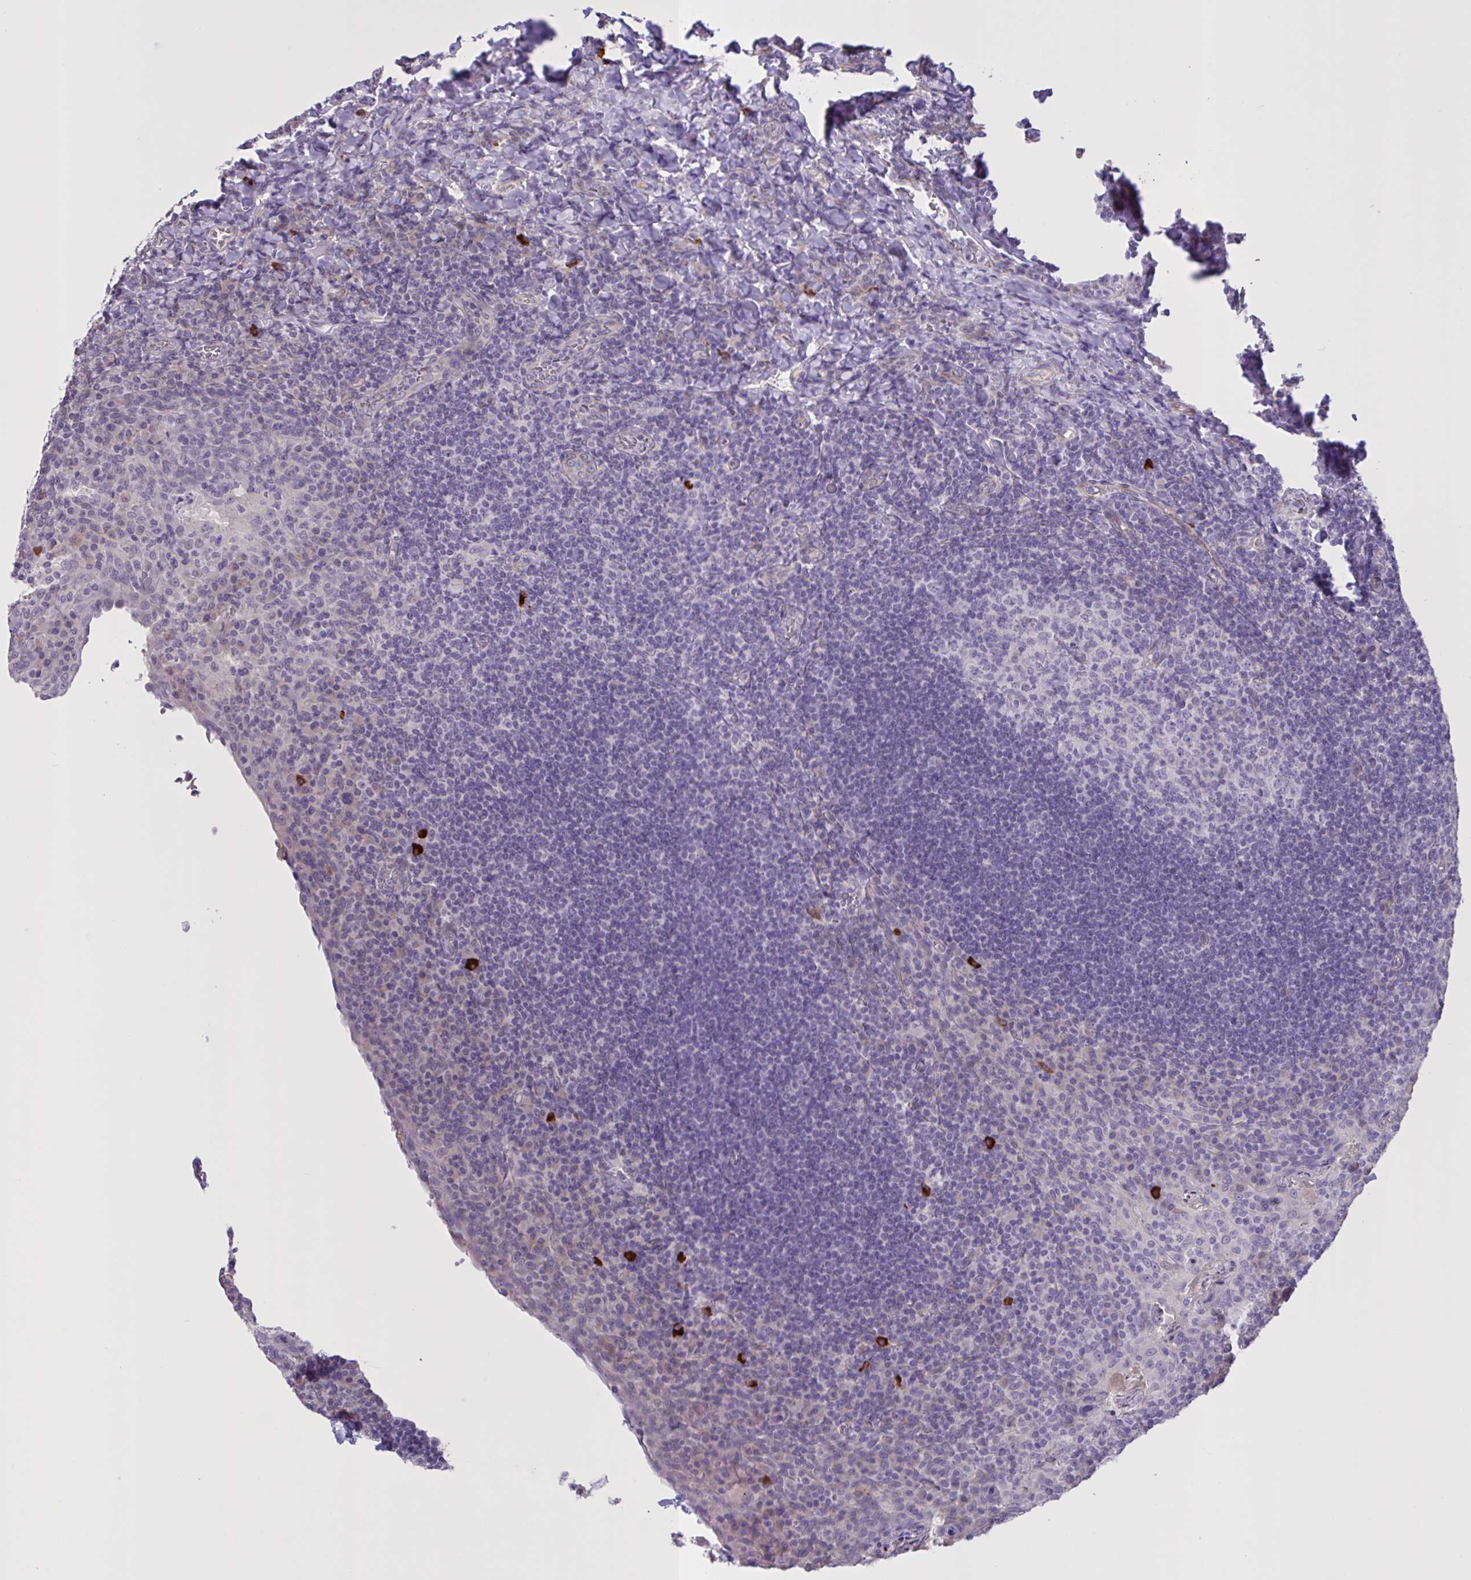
{"staining": {"intensity": "negative", "quantity": "none", "location": "none"}, "tissue": "tonsil", "cell_type": "Germinal center cells", "image_type": "normal", "snomed": [{"axis": "morphology", "description": "Normal tissue, NOS"}, {"axis": "topography", "description": "Tonsil"}], "caption": "Immunohistochemistry (IHC) of benign tonsil demonstrates no expression in germinal center cells.", "gene": "MRGPRX2", "patient": {"sex": "male", "age": 17}}